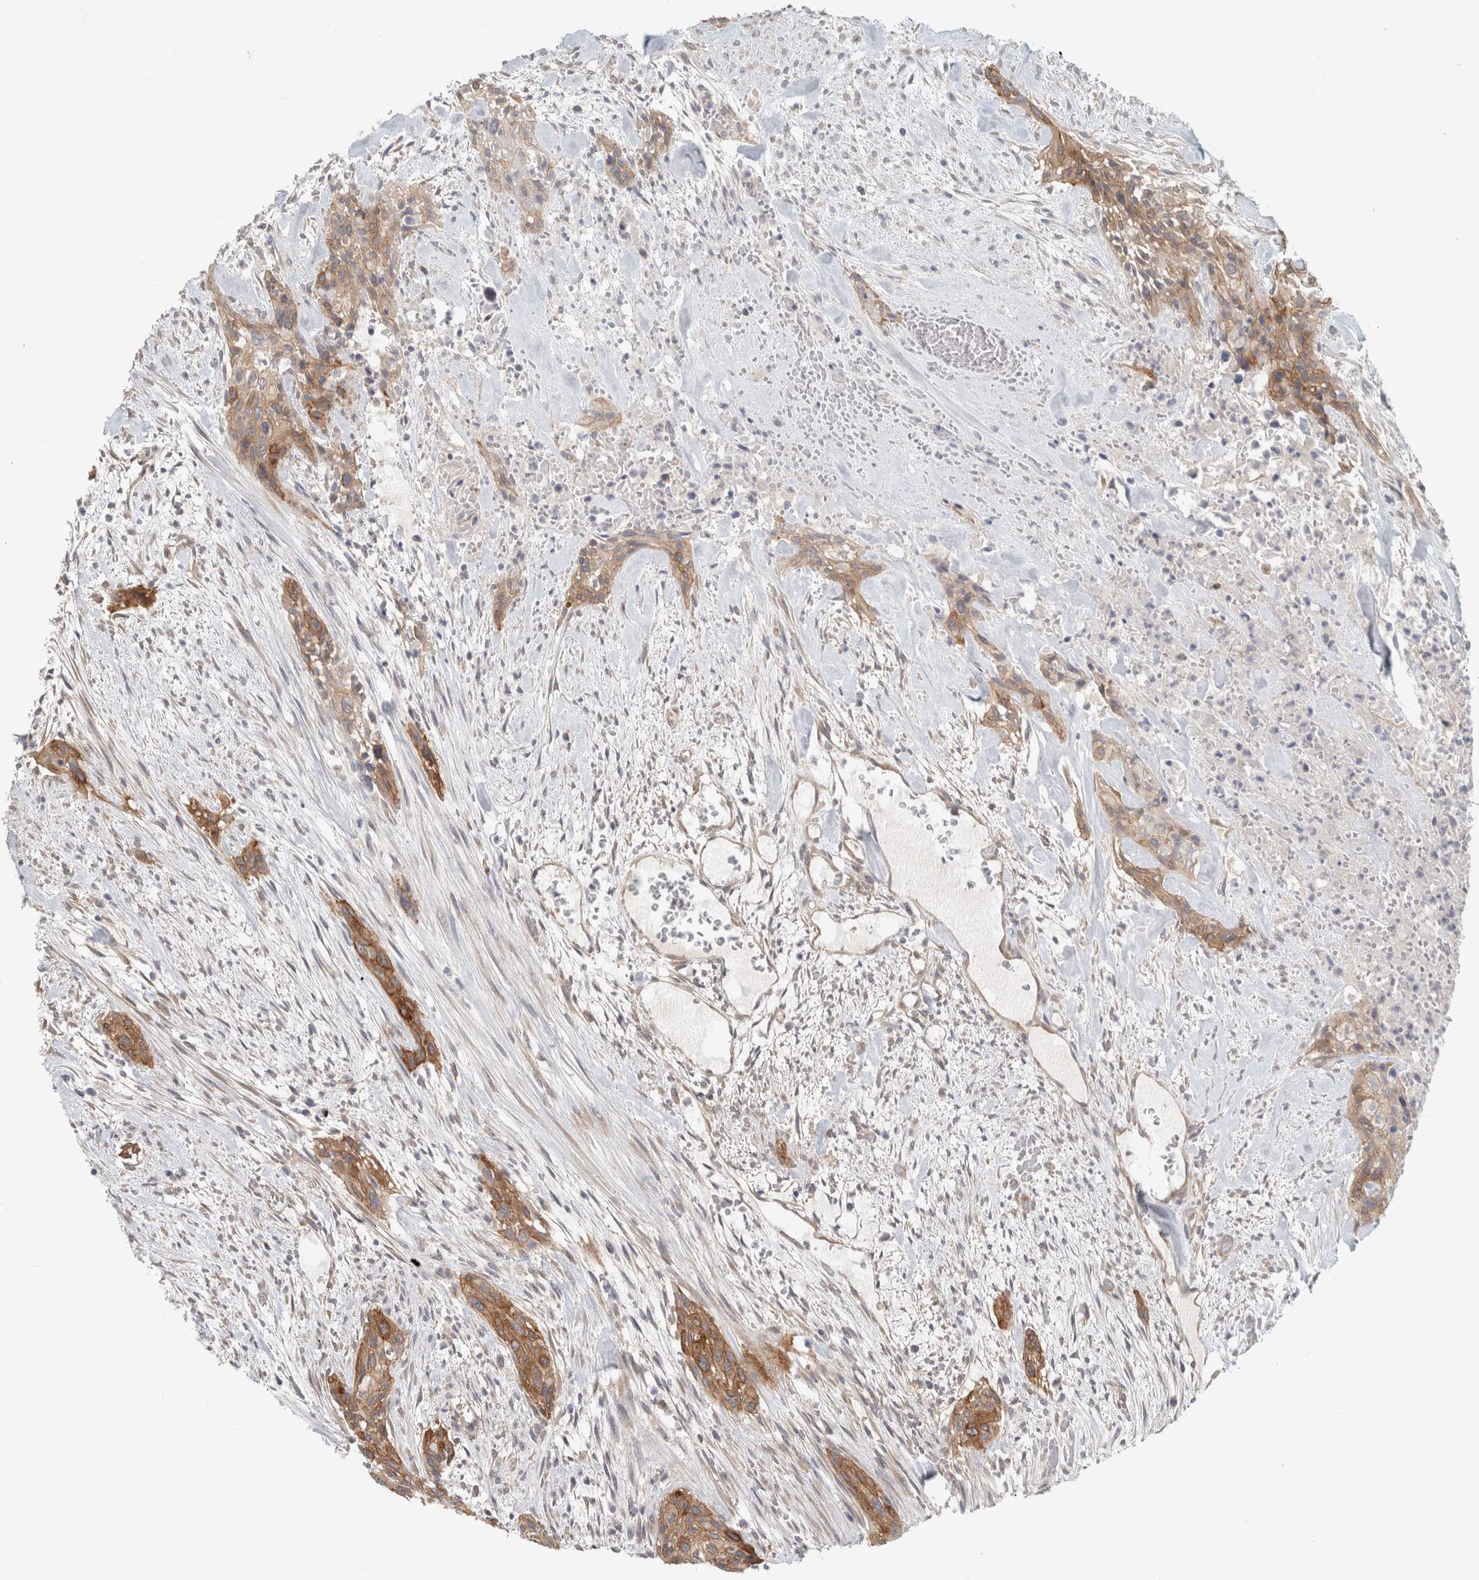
{"staining": {"intensity": "moderate", "quantity": ">75%", "location": "cytoplasmic/membranous"}, "tissue": "urothelial cancer", "cell_type": "Tumor cells", "image_type": "cancer", "snomed": [{"axis": "morphology", "description": "Urothelial carcinoma, High grade"}, {"axis": "topography", "description": "Urinary bladder"}], "caption": "Human urothelial cancer stained with a protein marker displays moderate staining in tumor cells.", "gene": "RASAL2", "patient": {"sex": "male", "age": 35}}